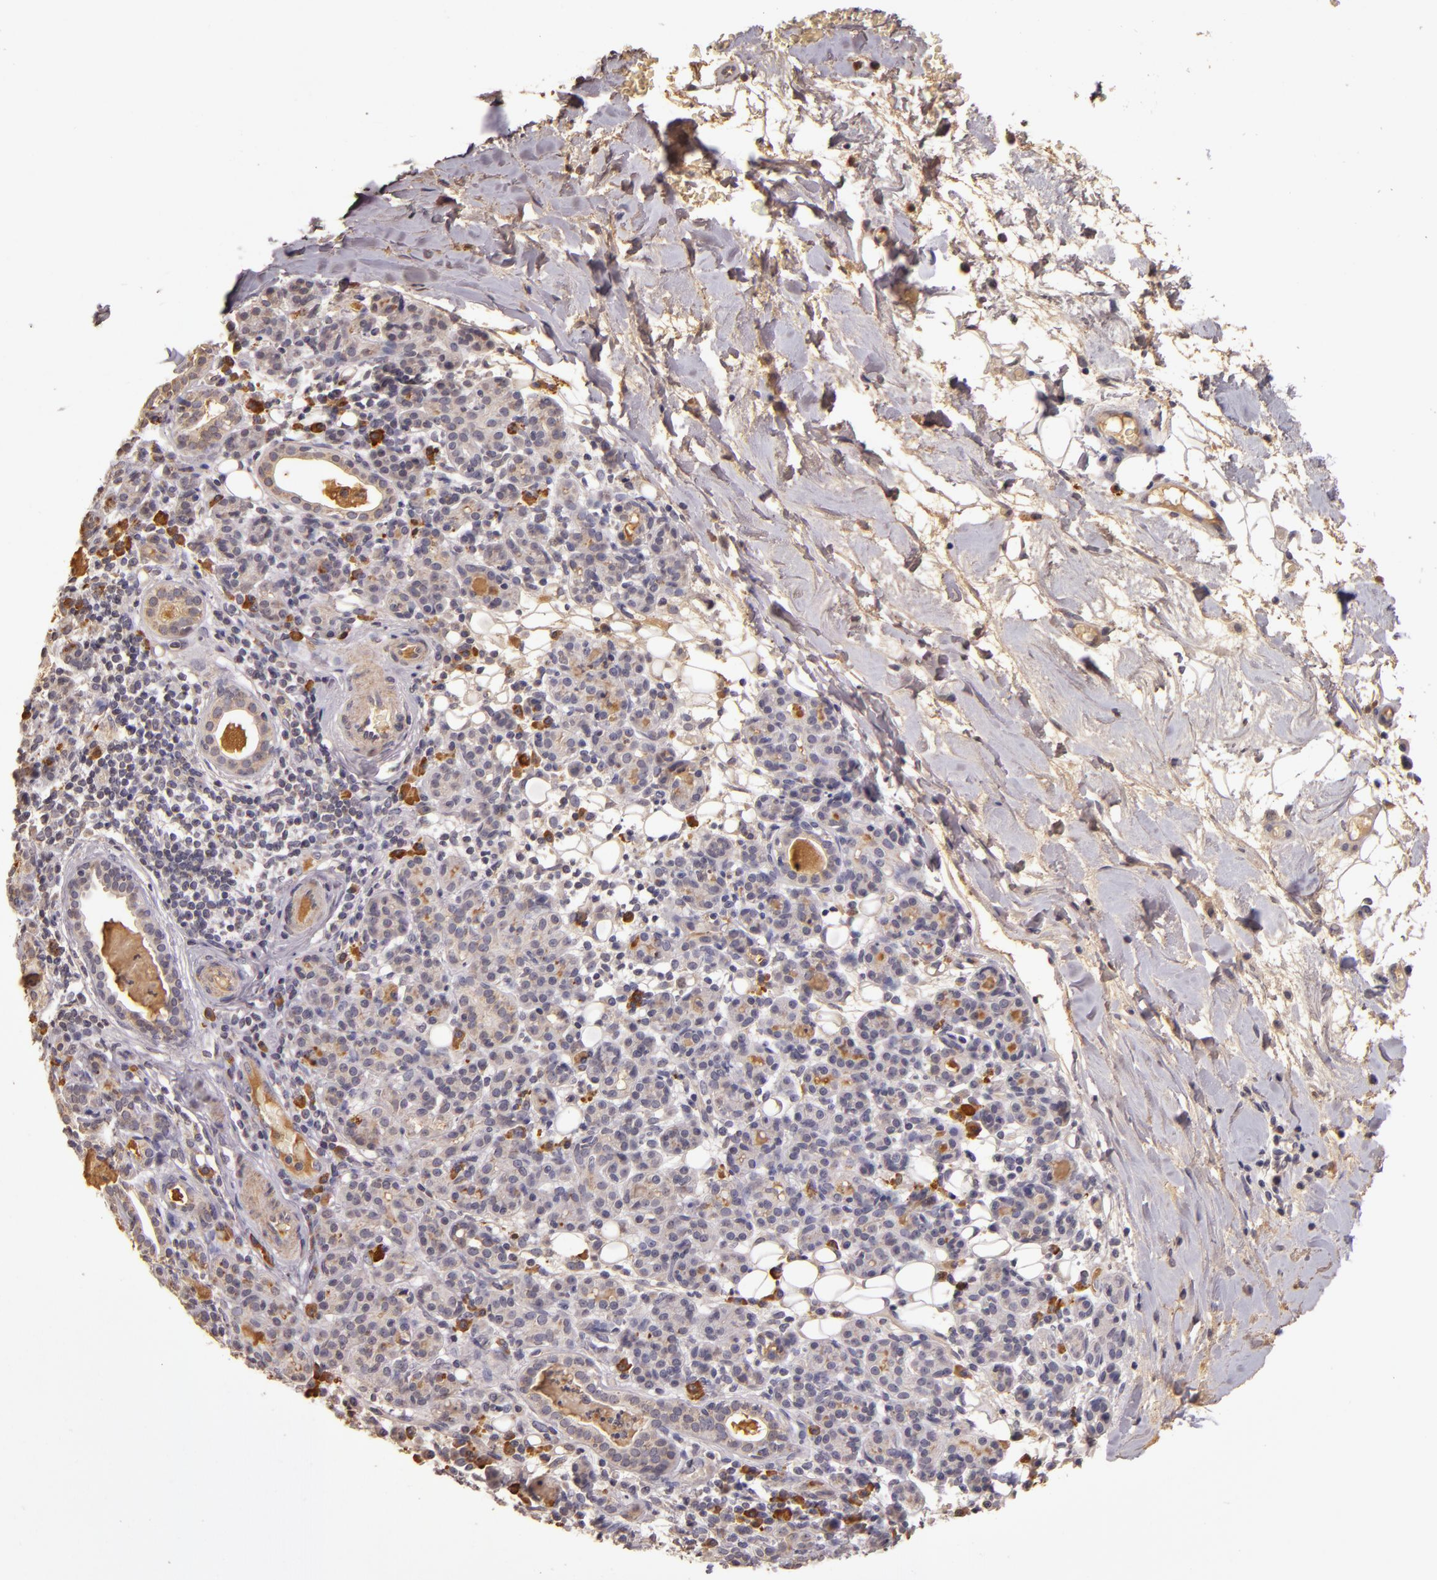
{"staining": {"intensity": "weak", "quantity": "25%-75%", "location": "cytoplasmic/membranous"}, "tissue": "skin cancer", "cell_type": "Tumor cells", "image_type": "cancer", "snomed": [{"axis": "morphology", "description": "Squamous cell carcinoma, NOS"}, {"axis": "topography", "description": "Skin"}], "caption": "Skin squamous cell carcinoma stained for a protein (brown) shows weak cytoplasmic/membranous positive positivity in about 25%-75% of tumor cells.", "gene": "ABL1", "patient": {"sex": "male", "age": 84}}